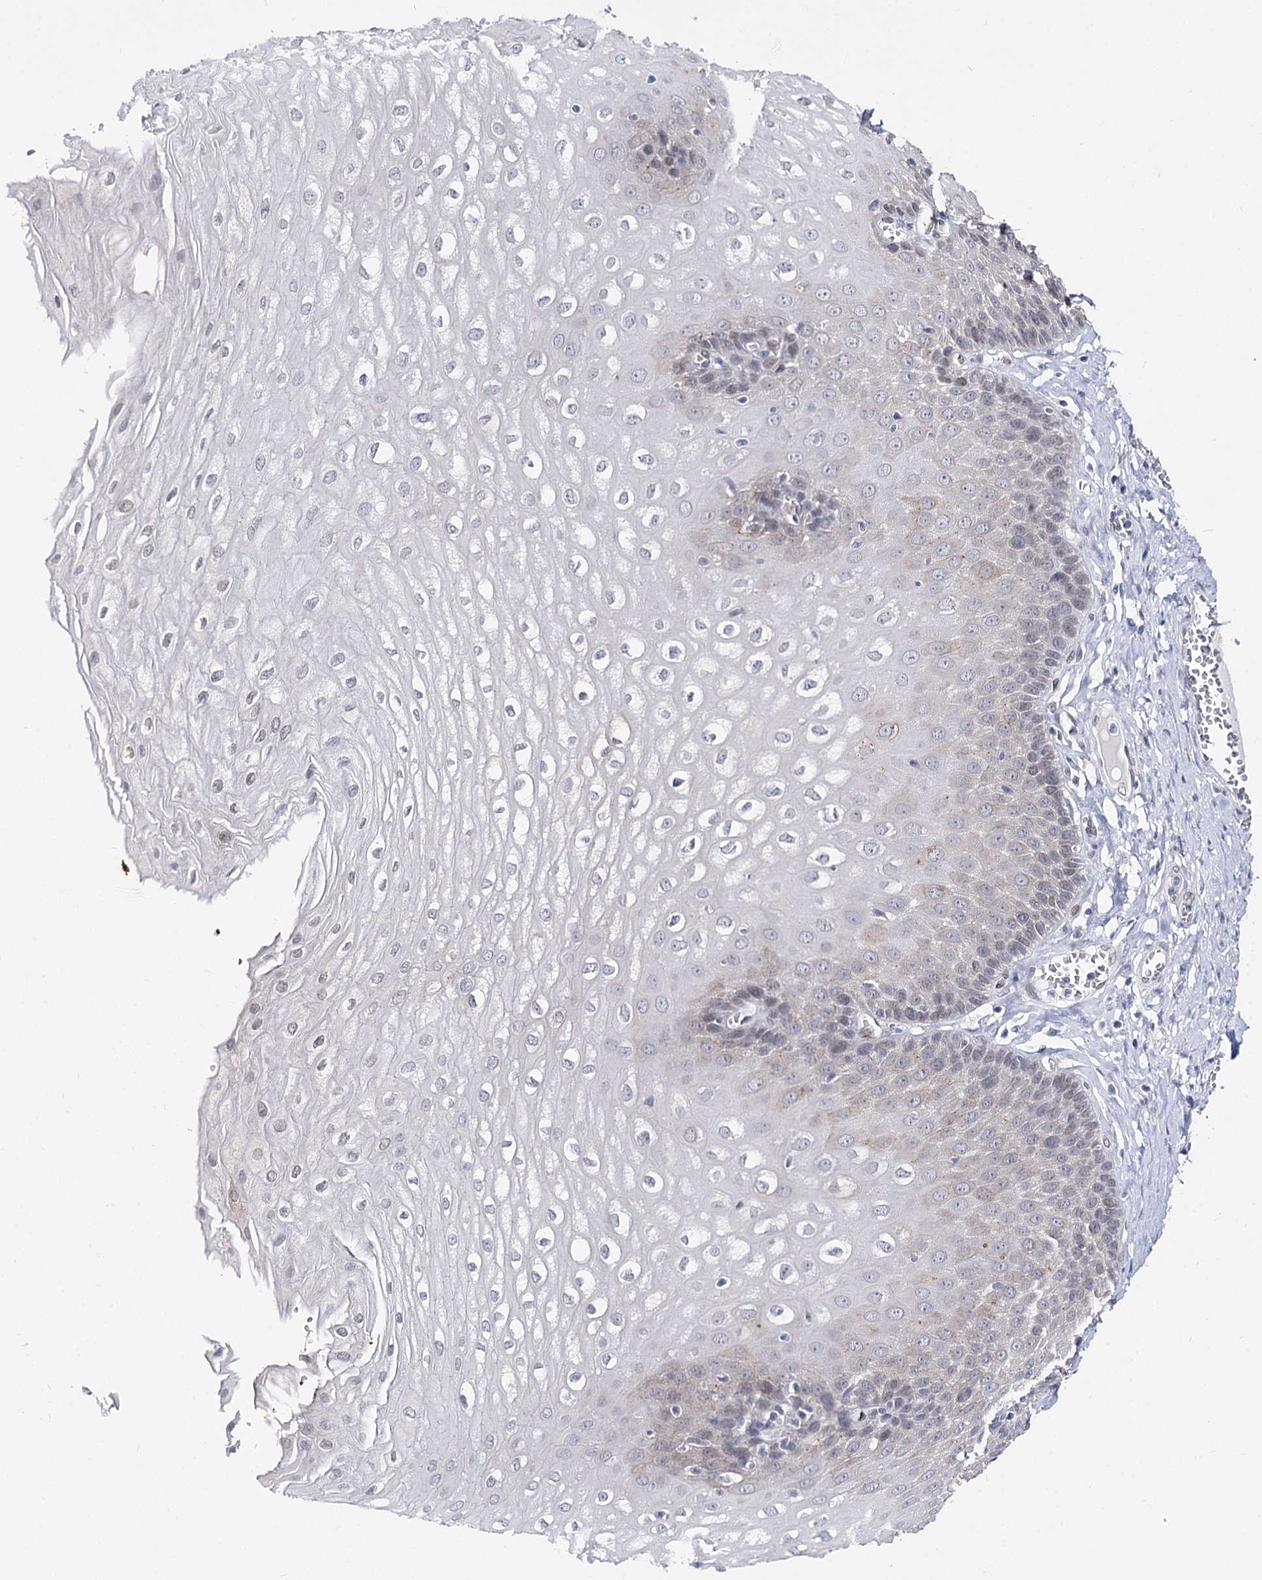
{"staining": {"intensity": "weak", "quantity": "<25%", "location": "cytoplasmic/membranous"}, "tissue": "esophagus", "cell_type": "Squamous epithelial cells", "image_type": "normal", "snomed": [{"axis": "morphology", "description": "Normal tissue, NOS"}, {"axis": "topography", "description": "Esophagus"}], "caption": "Immunohistochemistry (IHC) histopathology image of normal esophagus stained for a protein (brown), which demonstrates no expression in squamous epithelial cells. (DAB (3,3'-diaminobenzidine) IHC with hematoxylin counter stain).", "gene": "TMEM201", "patient": {"sex": "male", "age": 60}}